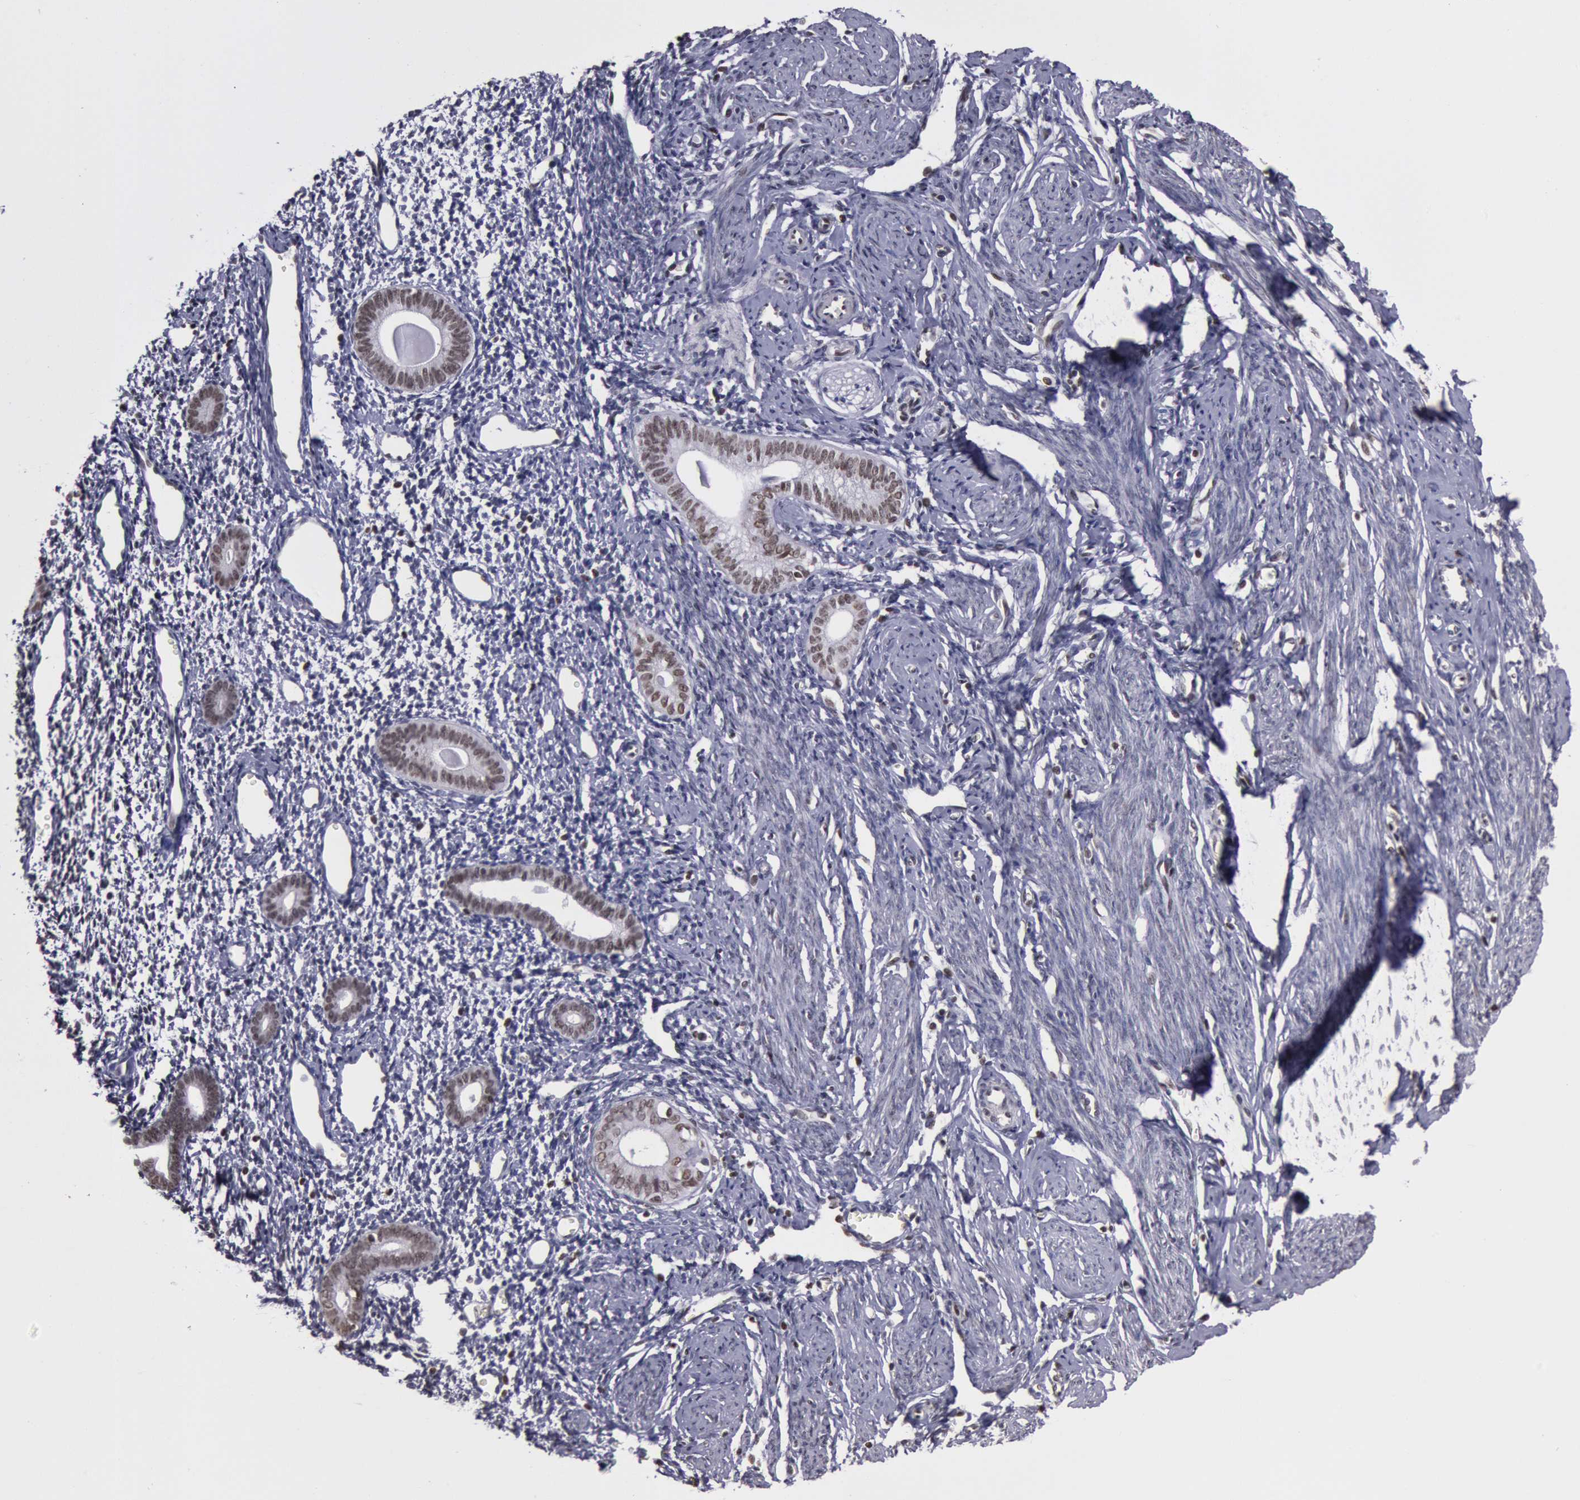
{"staining": {"intensity": "negative", "quantity": "none", "location": "none"}, "tissue": "endometrium", "cell_type": "Cells in endometrial stroma", "image_type": "normal", "snomed": [{"axis": "morphology", "description": "Normal tissue, NOS"}, {"axis": "morphology", "description": "Neoplasm, benign, NOS"}, {"axis": "topography", "description": "Uterus"}], "caption": "IHC of unremarkable human endometrium reveals no positivity in cells in endometrial stroma.", "gene": "NKAP", "patient": {"sex": "female", "age": 55}}